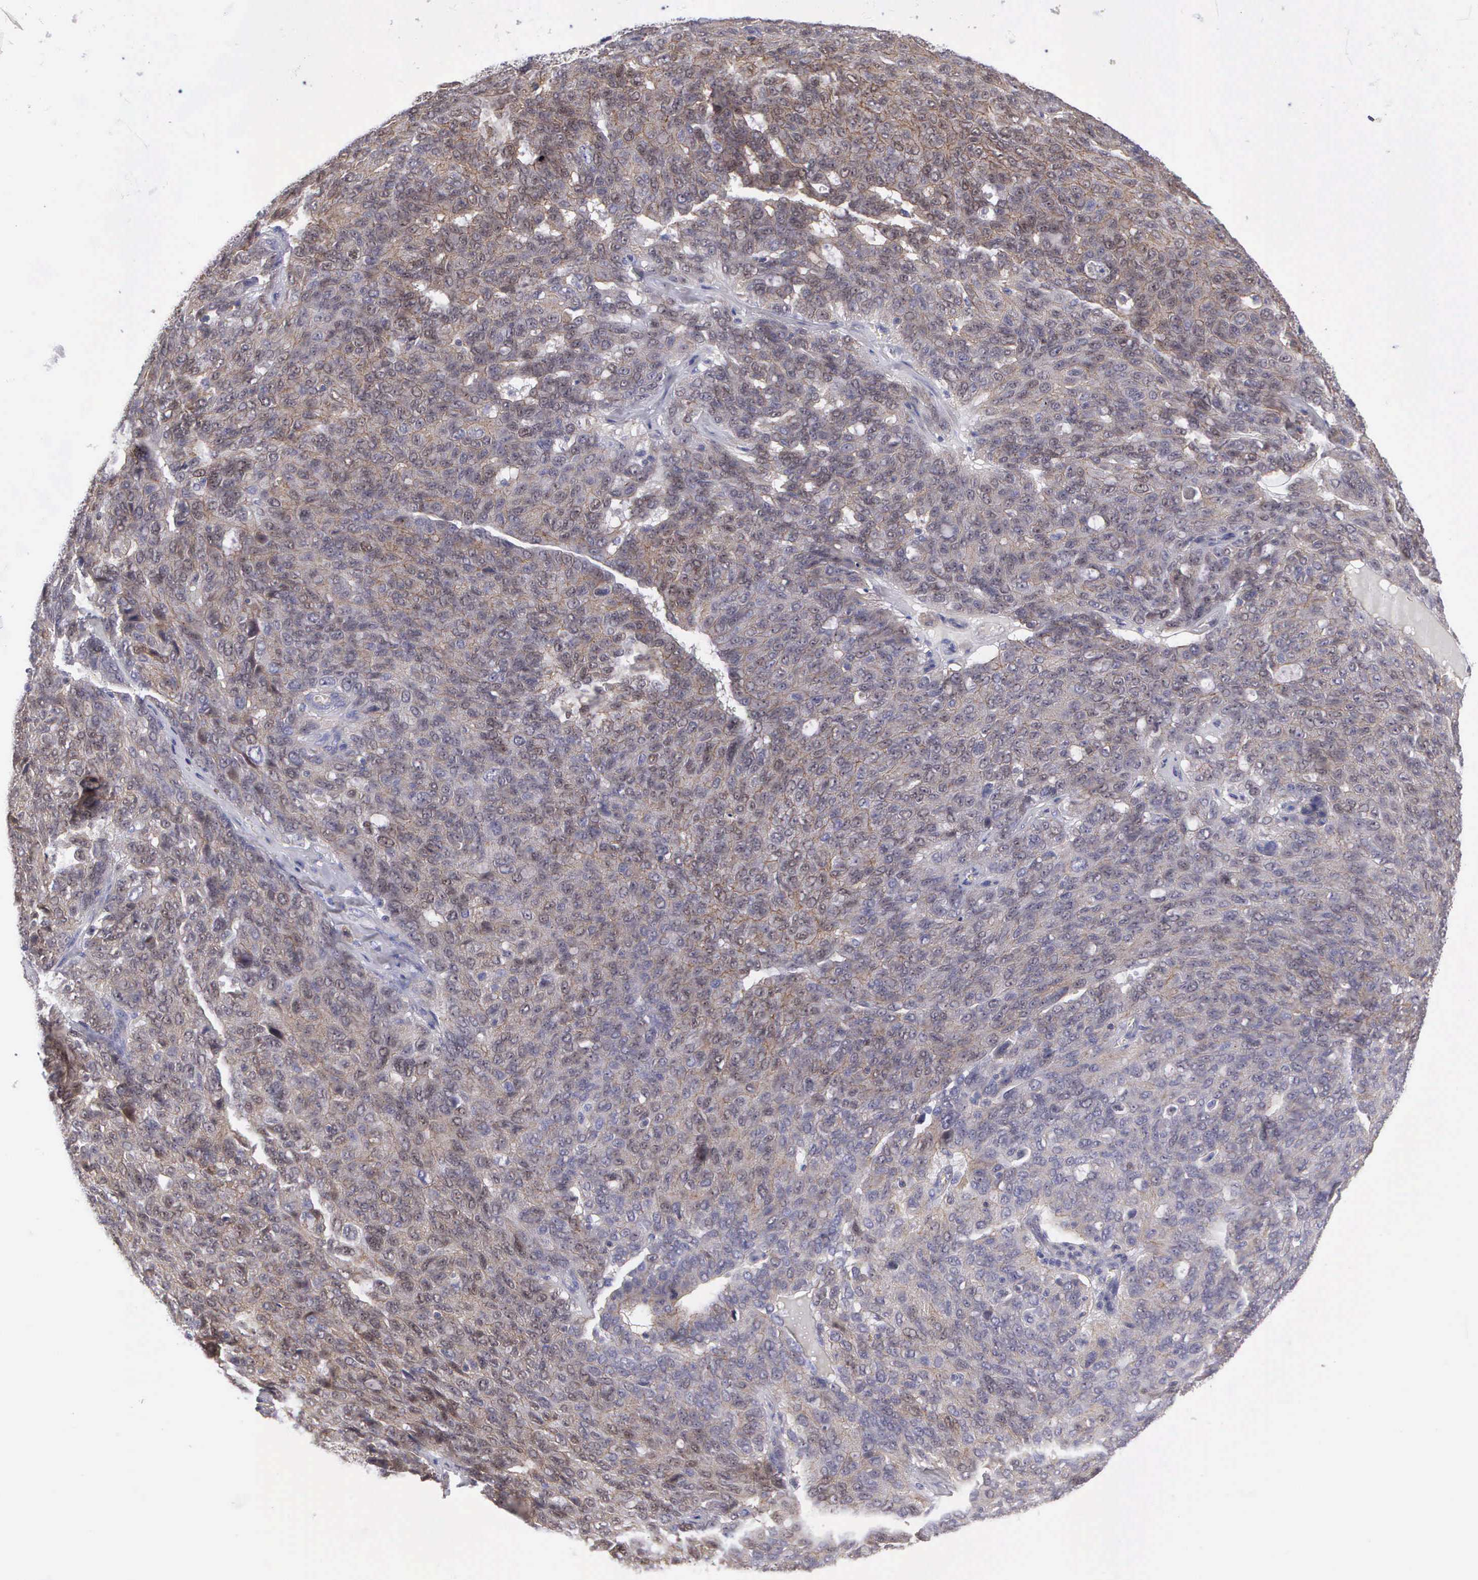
{"staining": {"intensity": "weak", "quantity": "25%-75%", "location": "cytoplasmic/membranous,nuclear"}, "tissue": "ovarian cancer", "cell_type": "Tumor cells", "image_type": "cancer", "snomed": [{"axis": "morphology", "description": "Carcinoma, endometroid"}, {"axis": "topography", "description": "Ovary"}], "caption": "High-magnification brightfield microscopy of endometroid carcinoma (ovarian) stained with DAB (3,3'-diaminobenzidine) (brown) and counterstained with hematoxylin (blue). tumor cells exhibit weak cytoplasmic/membranous and nuclear staining is appreciated in about25%-75% of cells.", "gene": "MICAL3", "patient": {"sex": "female", "age": 60}}